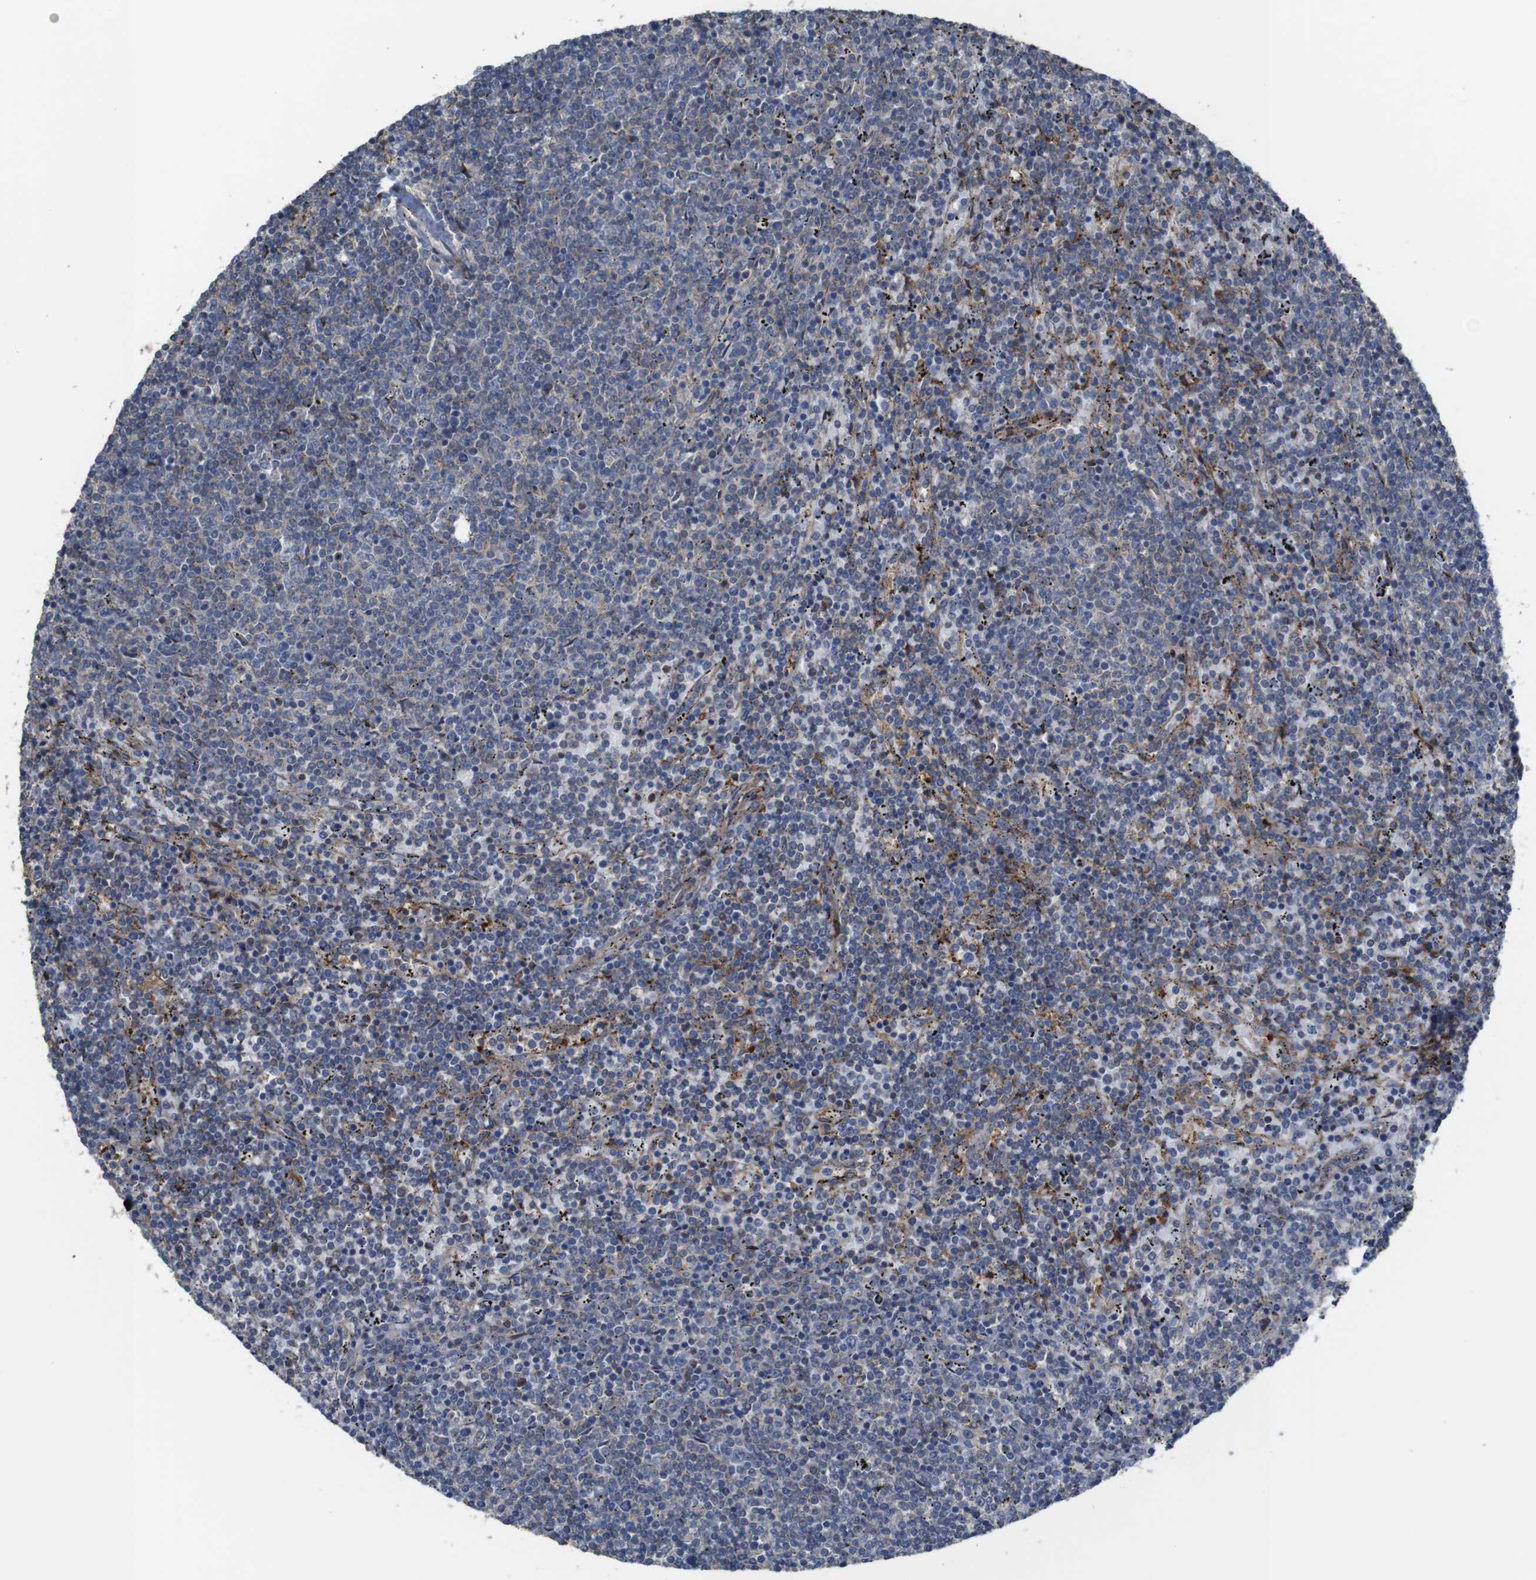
{"staining": {"intensity": "negative", "quantity": "none", "location": "none"}, "tissue": "lymphoma", "cell_type": "Tumor cells", "image_type": "cancer", "snomed": [{"axis": "morphology", "description": "Malignant lymphoma, non-Hodgkin's type, Low grade"}, {"axis": "topography", "description": "Spleen"}], "caption": "Immunohistochemistry (IHC) image of neoplastic tissue: human low-grade malignant lymphoma, non-Hodgkin's type stained with DAB shows no significant protein staining in tumor cells.", "gene": "PCOLCE2", "patient": {"sex": "female", "age": 50}}